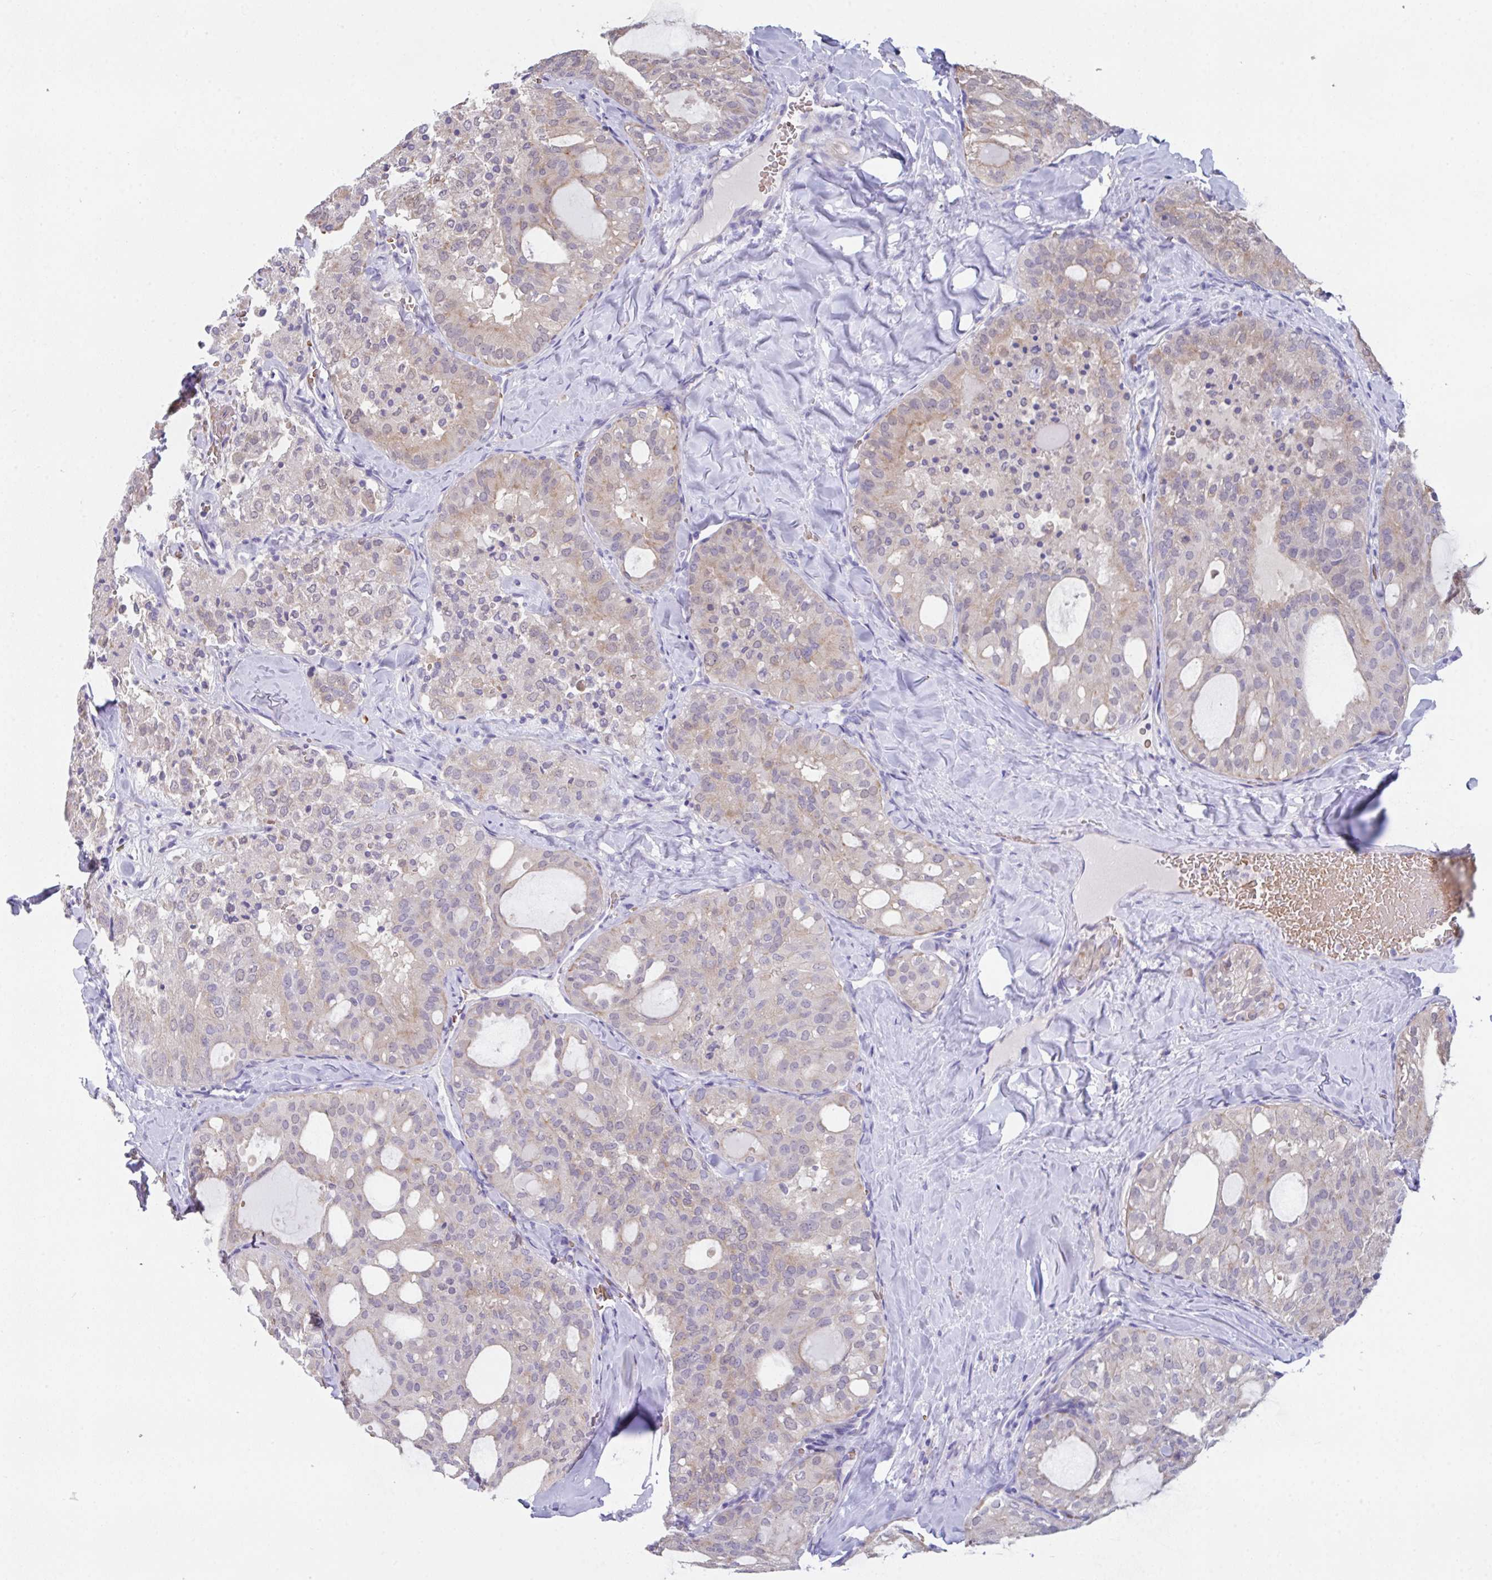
{"staining": {"intensity": "weak", "quantity": "<25%", "location": "cytoplasmic/membranous"}, "tissue": "thyroid cancer", "cell_type": "Tumor cells", "image_type": "cancer", "snomed": [{"axis": "morphology", "description": "Follicular adenoma carcinoma, NOS"}, {"axis": "topography", "description": "Thyroid gland"}], "caption": "This is an immunohistochemistry photomicrograph of thyroid cancer. There is no staining in tumor cells.", "gene": "TFAP2C", "patient": {"sex": "male", "age": 75}}